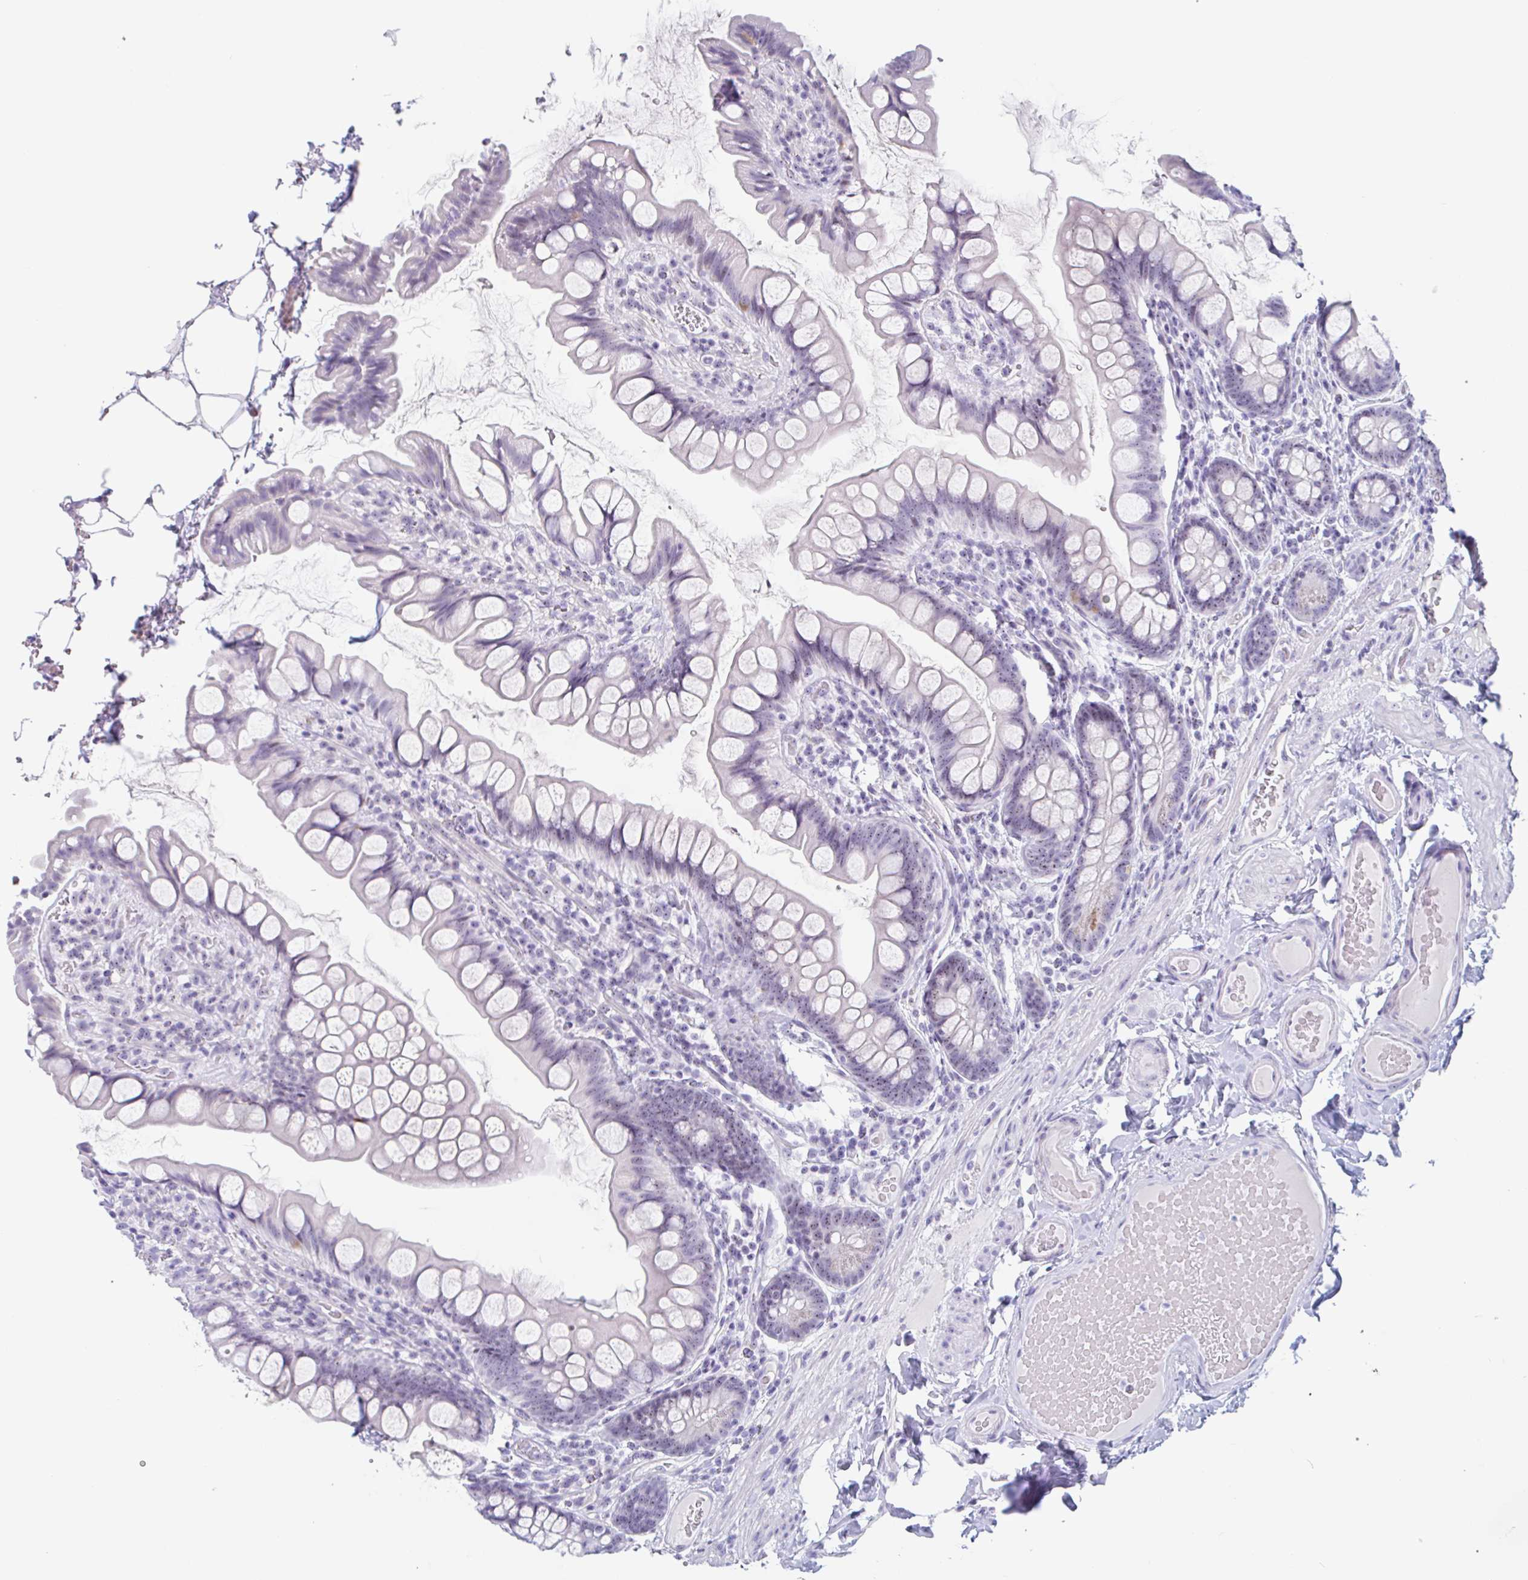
{"staining": {"intensity": "weak", "quantity": "25%-75%", "location": "nuclear"}, "tissue": "small intestine", "cell_type": "Glandular cells", "image_type": "normal", "snomed": [{"axis": "morphology", "description": "Normal tissue, NOS"}, {"axis": "topography", "description": "Small intestine"}], "caption": "Brown immunohistochemical staining in normal human small intestine reveals weak nuclear expression in about 25%-75% of glandular cells. The staining is performed using DAB brown chromogen to label protein expression. The nuclei are counter-stained blue using hematoxylin.", "gene": "LENG9", "patient": {"sex": "male", "age": 70}}